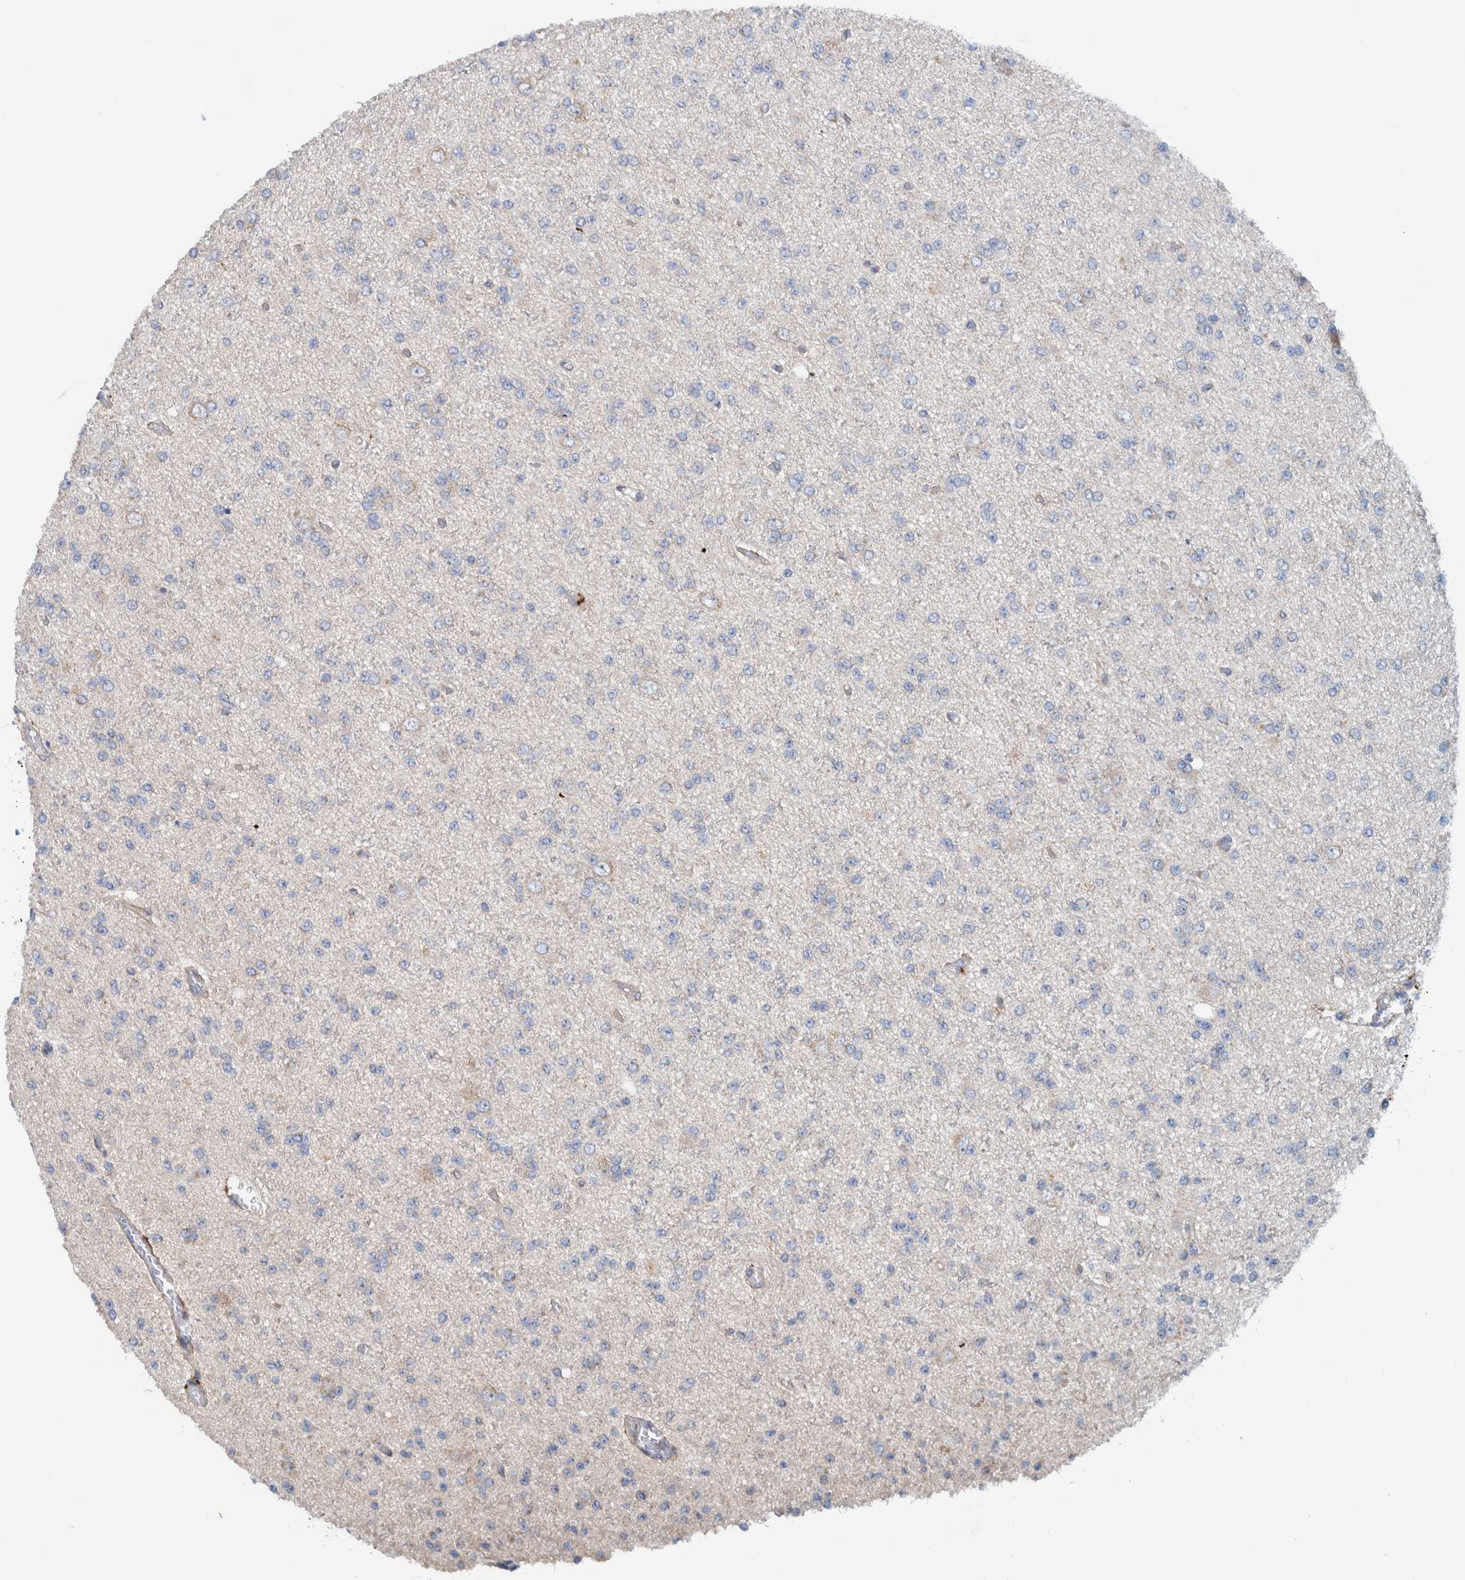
{"staining": {"intensity": "negative", "quantity": "none", "location": "none"}, "tissue": "glioma", "cell_type": "Tumor cells", "image_type": "cancer", "snomed": [{"axis": "morphology", "description": "Glioma, malignant, Low grade"}, {"axis": "topography", "description": "Brain"}], "caption": "This is a photomicrograph of immunohistochemistry (IHC) staining of glioma, which shows no staining in tumor cells. (Stains: DAB (3,3'-diaminobenzidine) immunohistochemistry with hematoxylin counter stain, Microscopy: brightfield microscopy at high magnification).", "gene": "CCM2", "patient": {"sex": "female", "age": 22}}